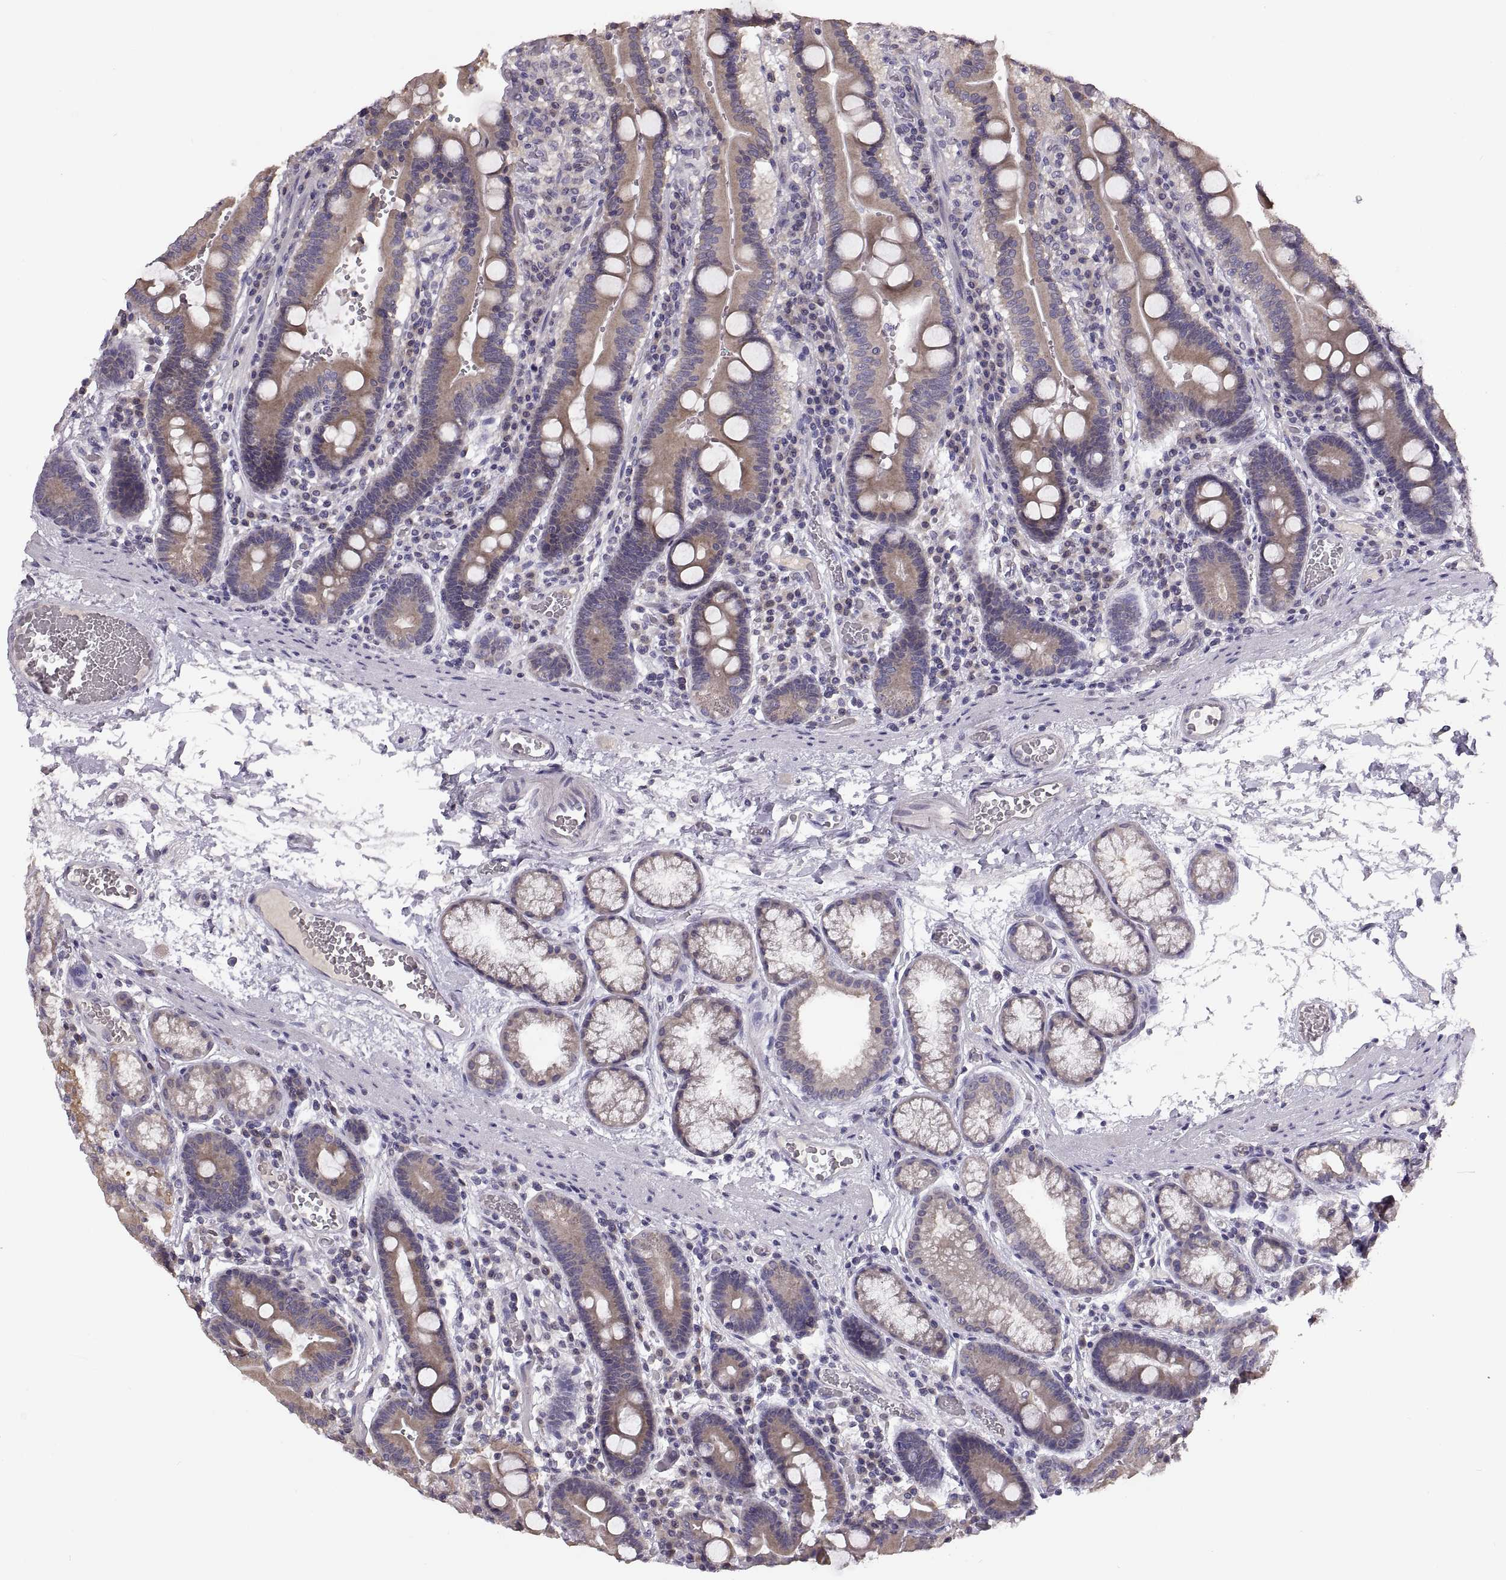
{"staining": {"intensity": "moderate", "quantity": ">75%", "location": "cytoplasmic/membranous"}, "tissue": "duodenum", "cell_type": "Glandular cells", "image_type": "normal", "snomed": [{"axis": "morphology", "description": "Normal tissue, NOS"}, {"axis": "topography", "description": "Duodenum"}], "caption": "This is a photomicrograph of immunohistochemistry staining of unremarkable duodenum, which shows moderate staining in the cytoplasmic/membranous of glandular cells.", "gene": "ACSBG2", "patient": {"sex": "female", "age": 62}}